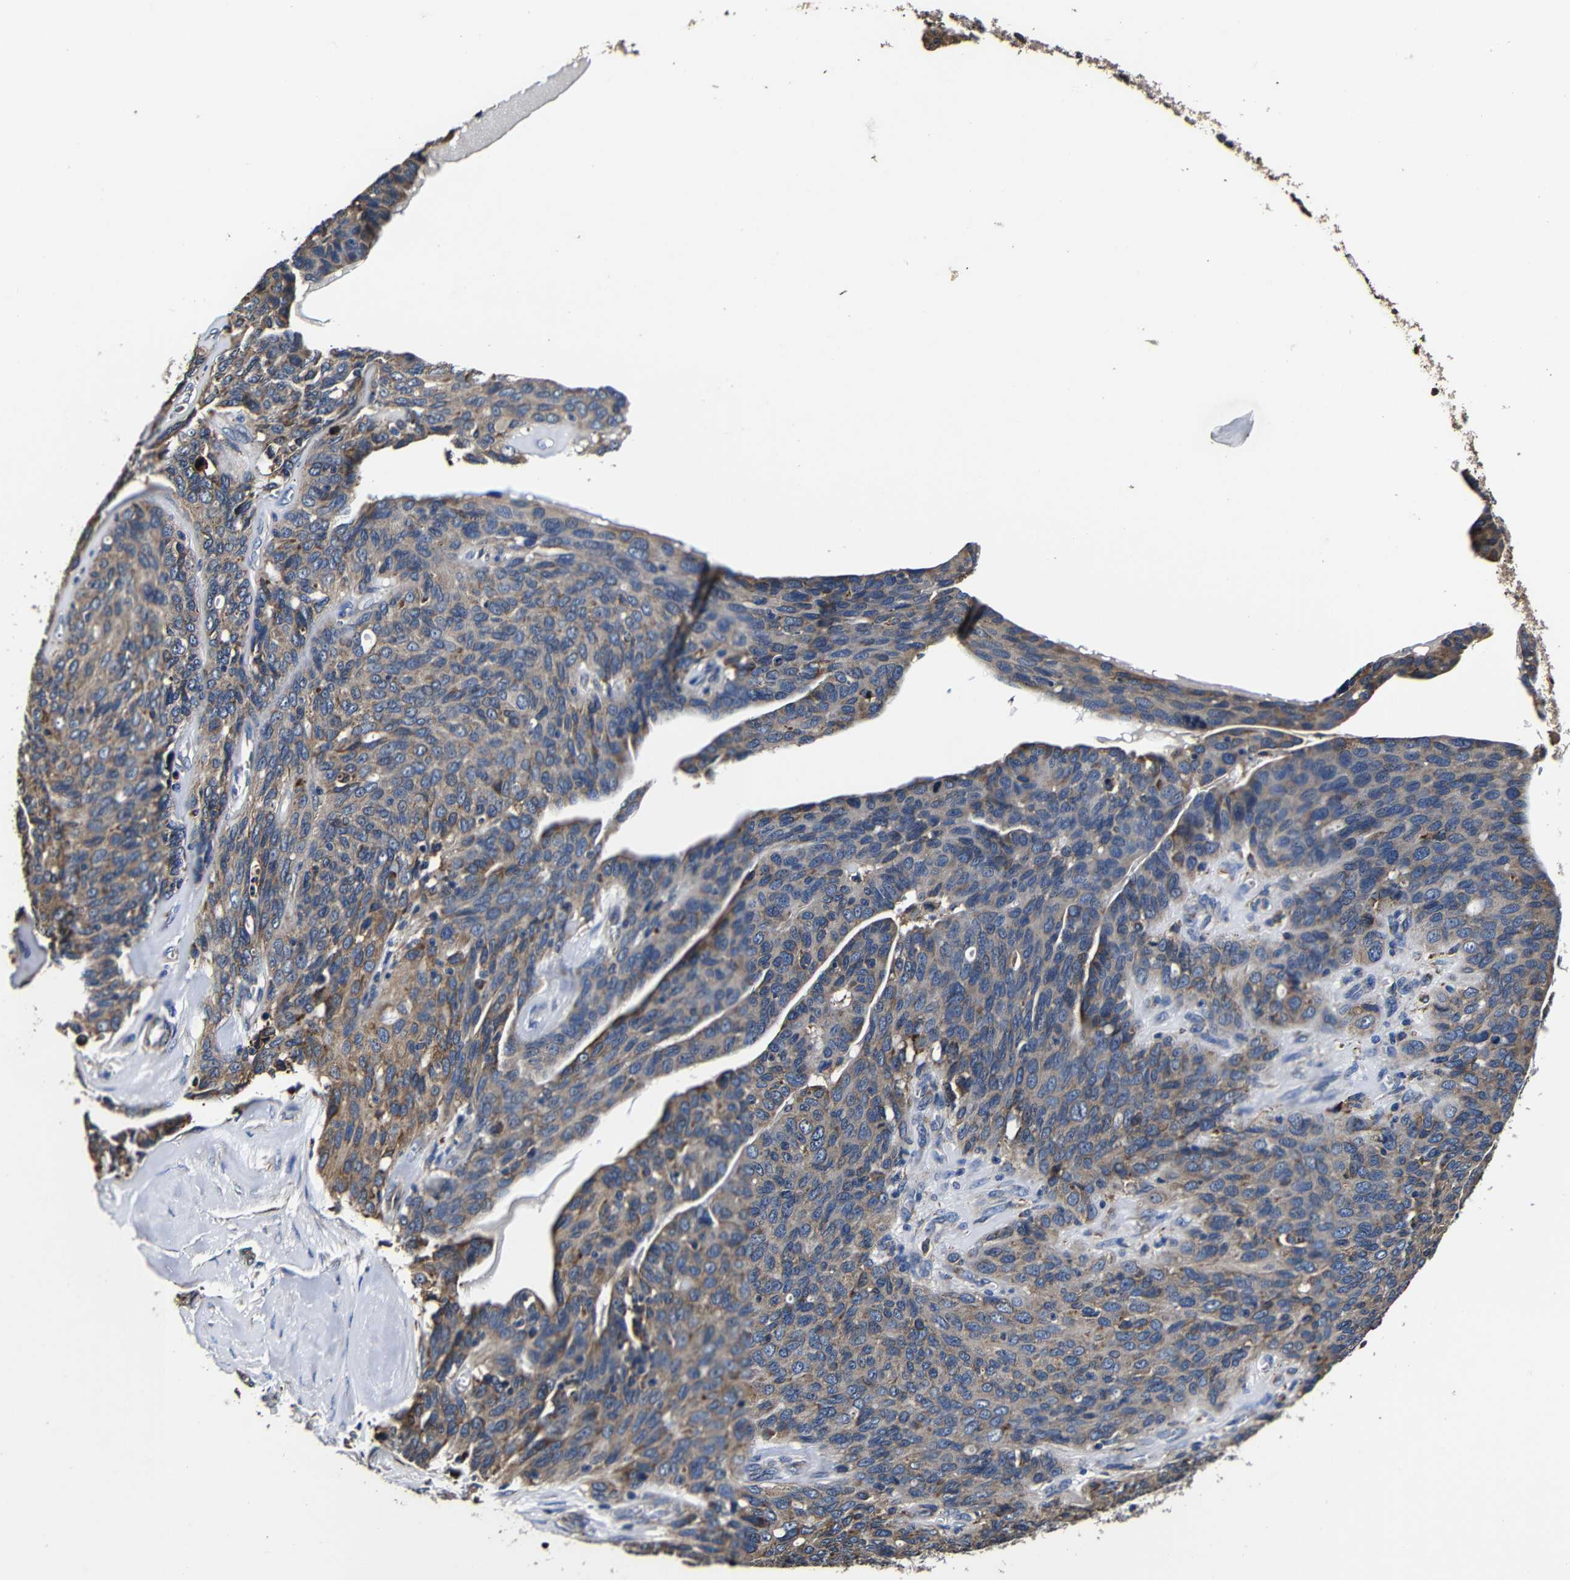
{"staining": {"intensity": "moderate", "quantity": "25%-75%", "location": "cytoplasmic/membranous"}, "tissue": "ovarian cancer", "cell_type": "Tumor cells", "image_type": "cancer", "snomed": [{"axis": "morphology", "description": "Carcinoma, endometroid"}, {"axis": "topography", "description": "Ovary"}], "caption": "Moderate cytoplasmic/membranous positivity is appreciated in approximately 25%-75% of tumor cells in ovarian endometroid carcinoma.", "gene": "SCN9A", "patient": {"sex": "female", "age": 60}}